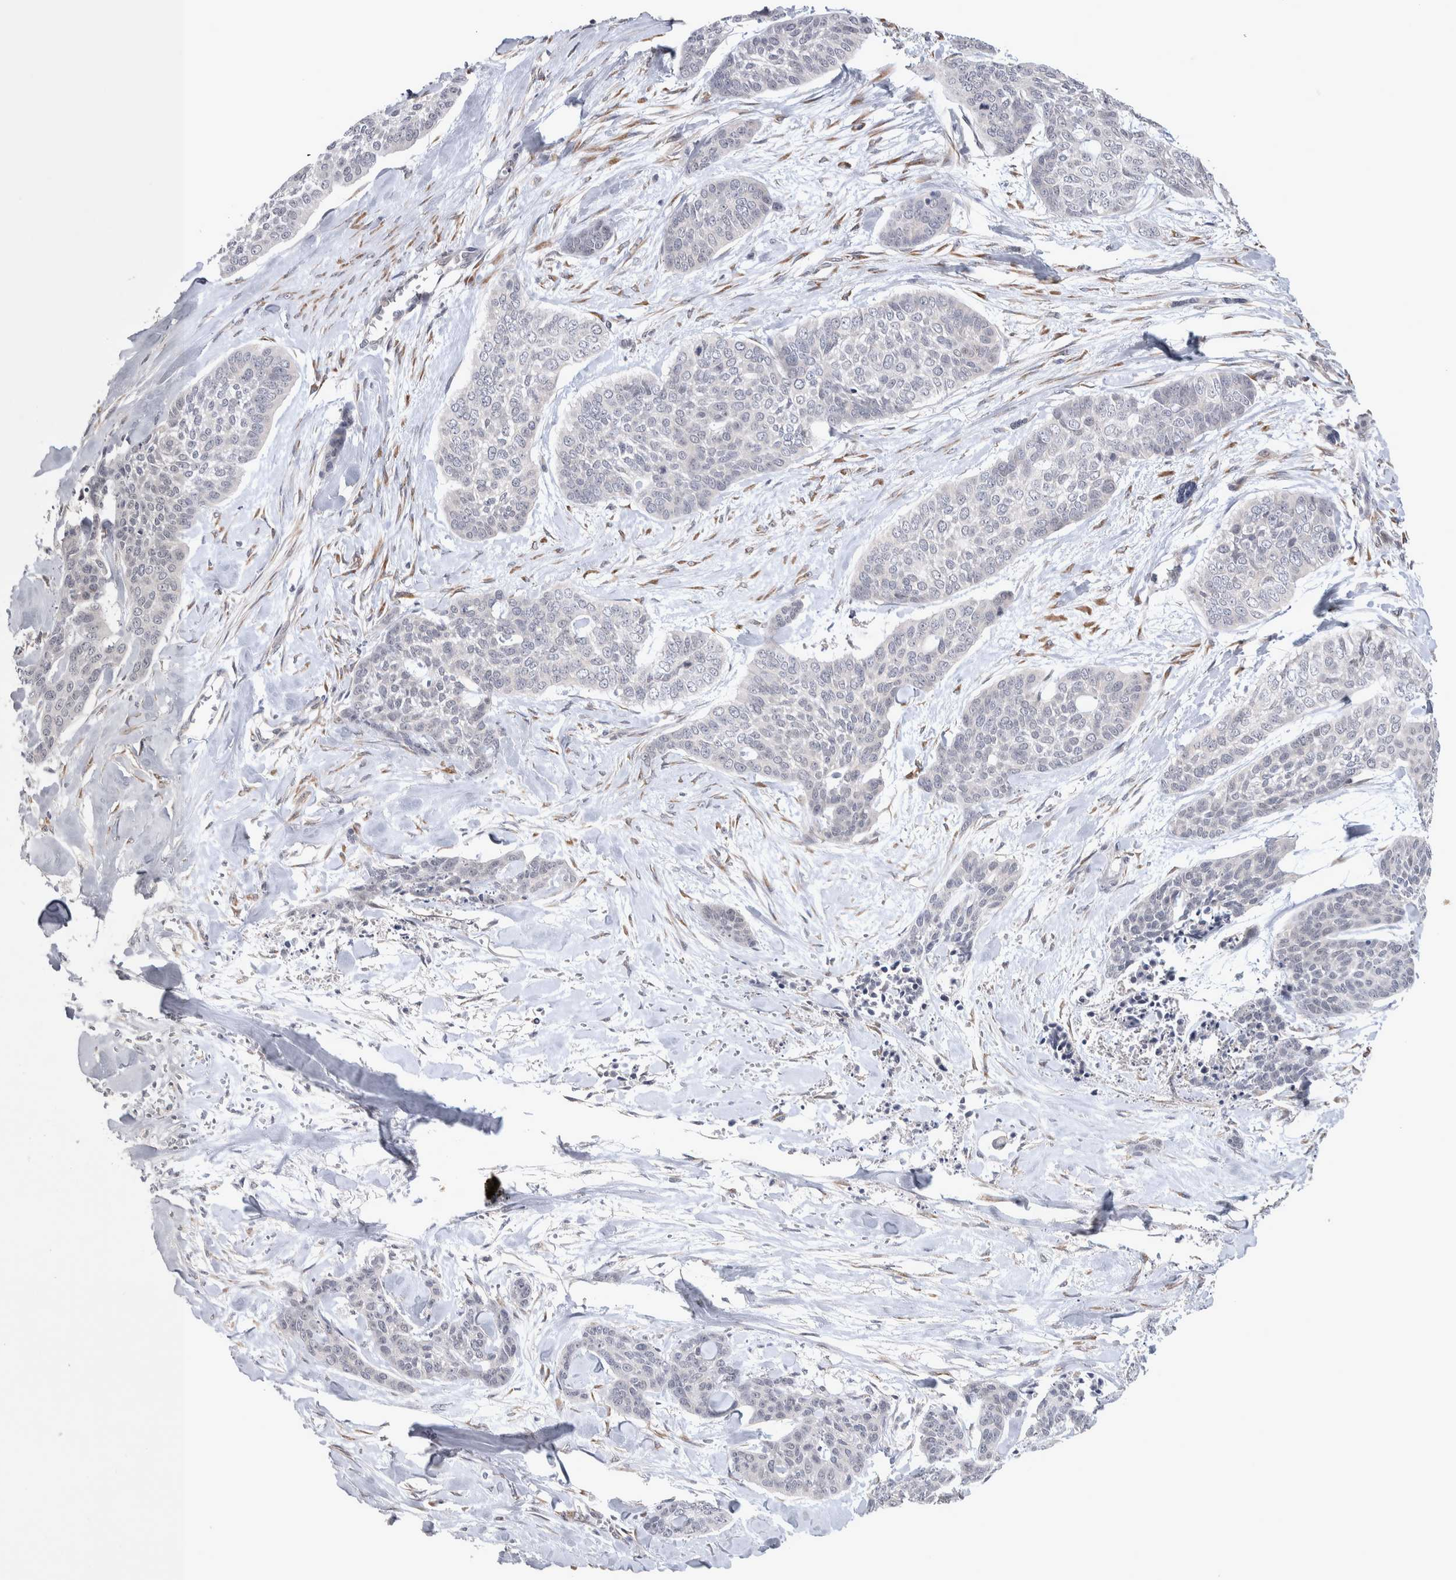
{"staining": {"intensity": "negative", "quantity": "none", "location": "none"}, "tissue": "skin cancer", "cell_type": "Tumor cells", "image_type": "cancer", "snomed": [{"axis": "morphology", "description": "Basal cell carcinoma"}, {"axis": "topography", "description": "Skin"}], "caption": "Human skin cancer (basal cell carcinoma) stained for a protein using IHC demonstrates no staining in tumor cells.", "gene": "CUL2", "patient": {"sex": "female", "age": 64}}